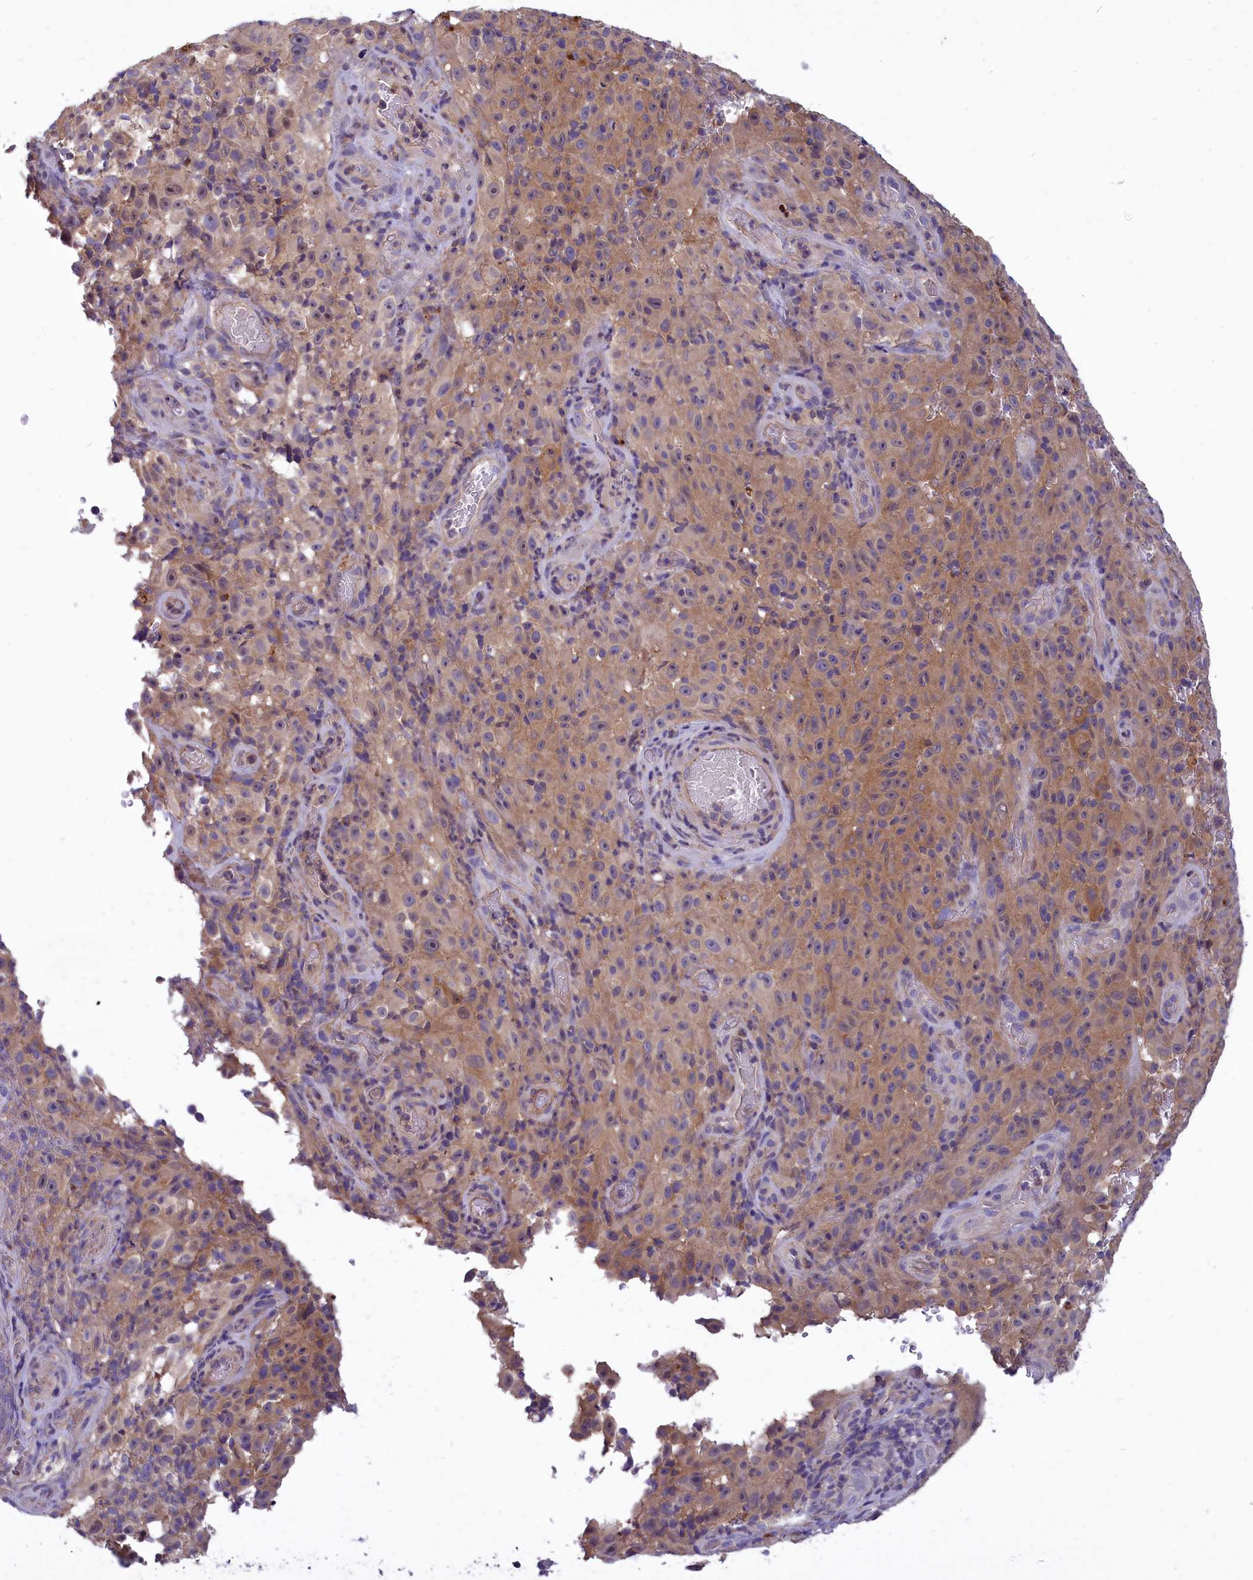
{"staining": {"intensity": "moderate", "quantity": ">75%", "location": "cytoplasmic/membranous"}, "tissue": "melanoma", "cell_type": "Tumor cells", "image_type": "cancer", "snomed": [{"axis": "morphology", "description": "Malignant melanoma, NOS"}, {"axis": "topography", "description": "Skin"}], "caption": "Malignant melanoma tissue displays moderate cytoplasmic/membranous staining in about >75% of tumor cells (DAB (3,3'-diaminobenzidine) IHC with brightfield microscopy, high magnification).", "gene": "AMDHD2", "patient": {"sex": "female", "age": 82}}